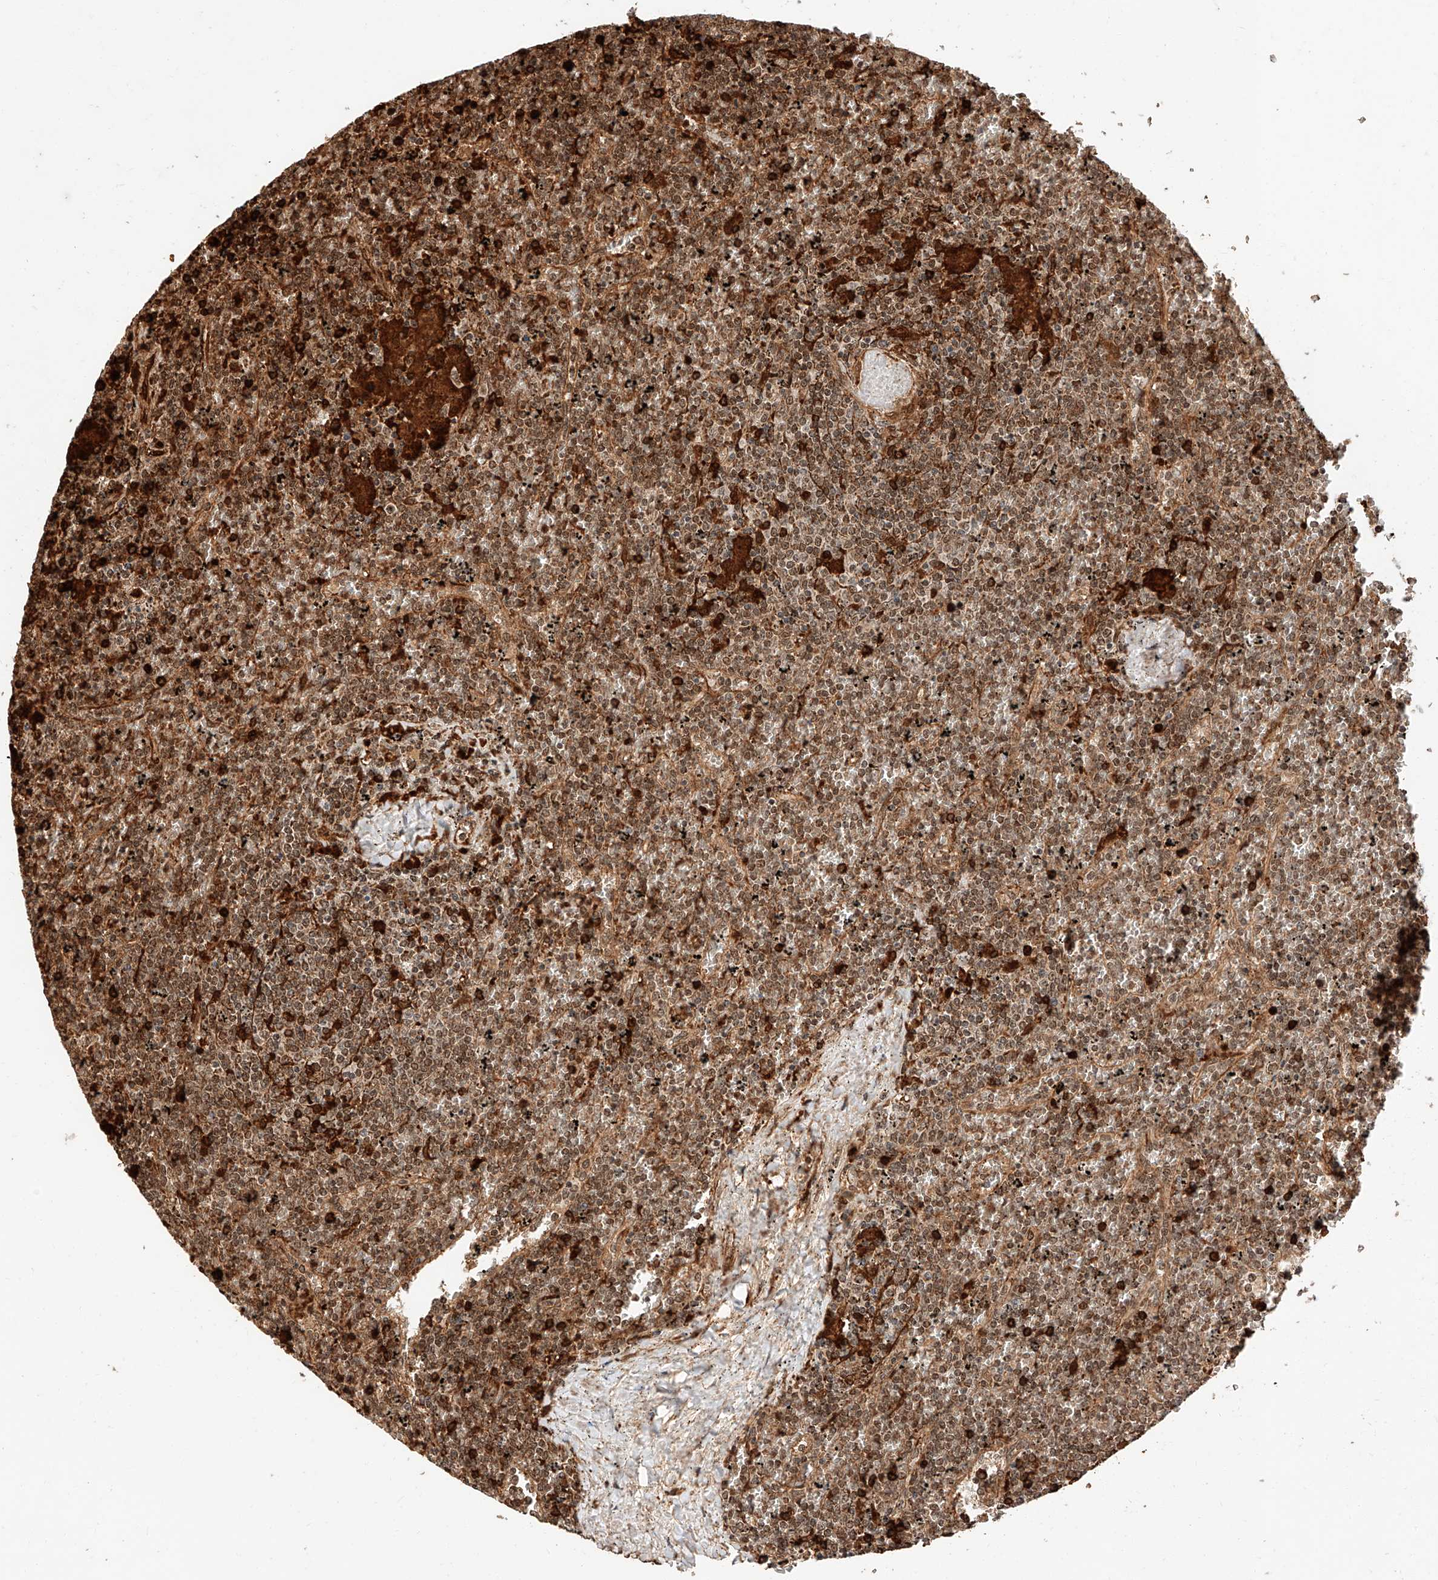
{"staining": {"intensity": "moderate", "quantity": ">75%", "location": "cytoplasmic/membranous,nuclear"}, "tissue": "lymphoma", "cell_type": "Tumor cells", "image_type": "cancer", "snomed": [{"axis": "morphology", "description": "Malignant lymphoma, non-Hodgkin's type, Low grade"}, {"axis": "topography", "description": "Spleen"}], "caption": "The immunohistochemical stain highlights moderate cytoplasmic/membranous and nuclear expression in tumor cells of lymphoma tissue. (brown staining indicates protein expression, while blue staining denotes nuclei).", "gene": "THTPA", "patient": {"sex": "female", "age": 19}}